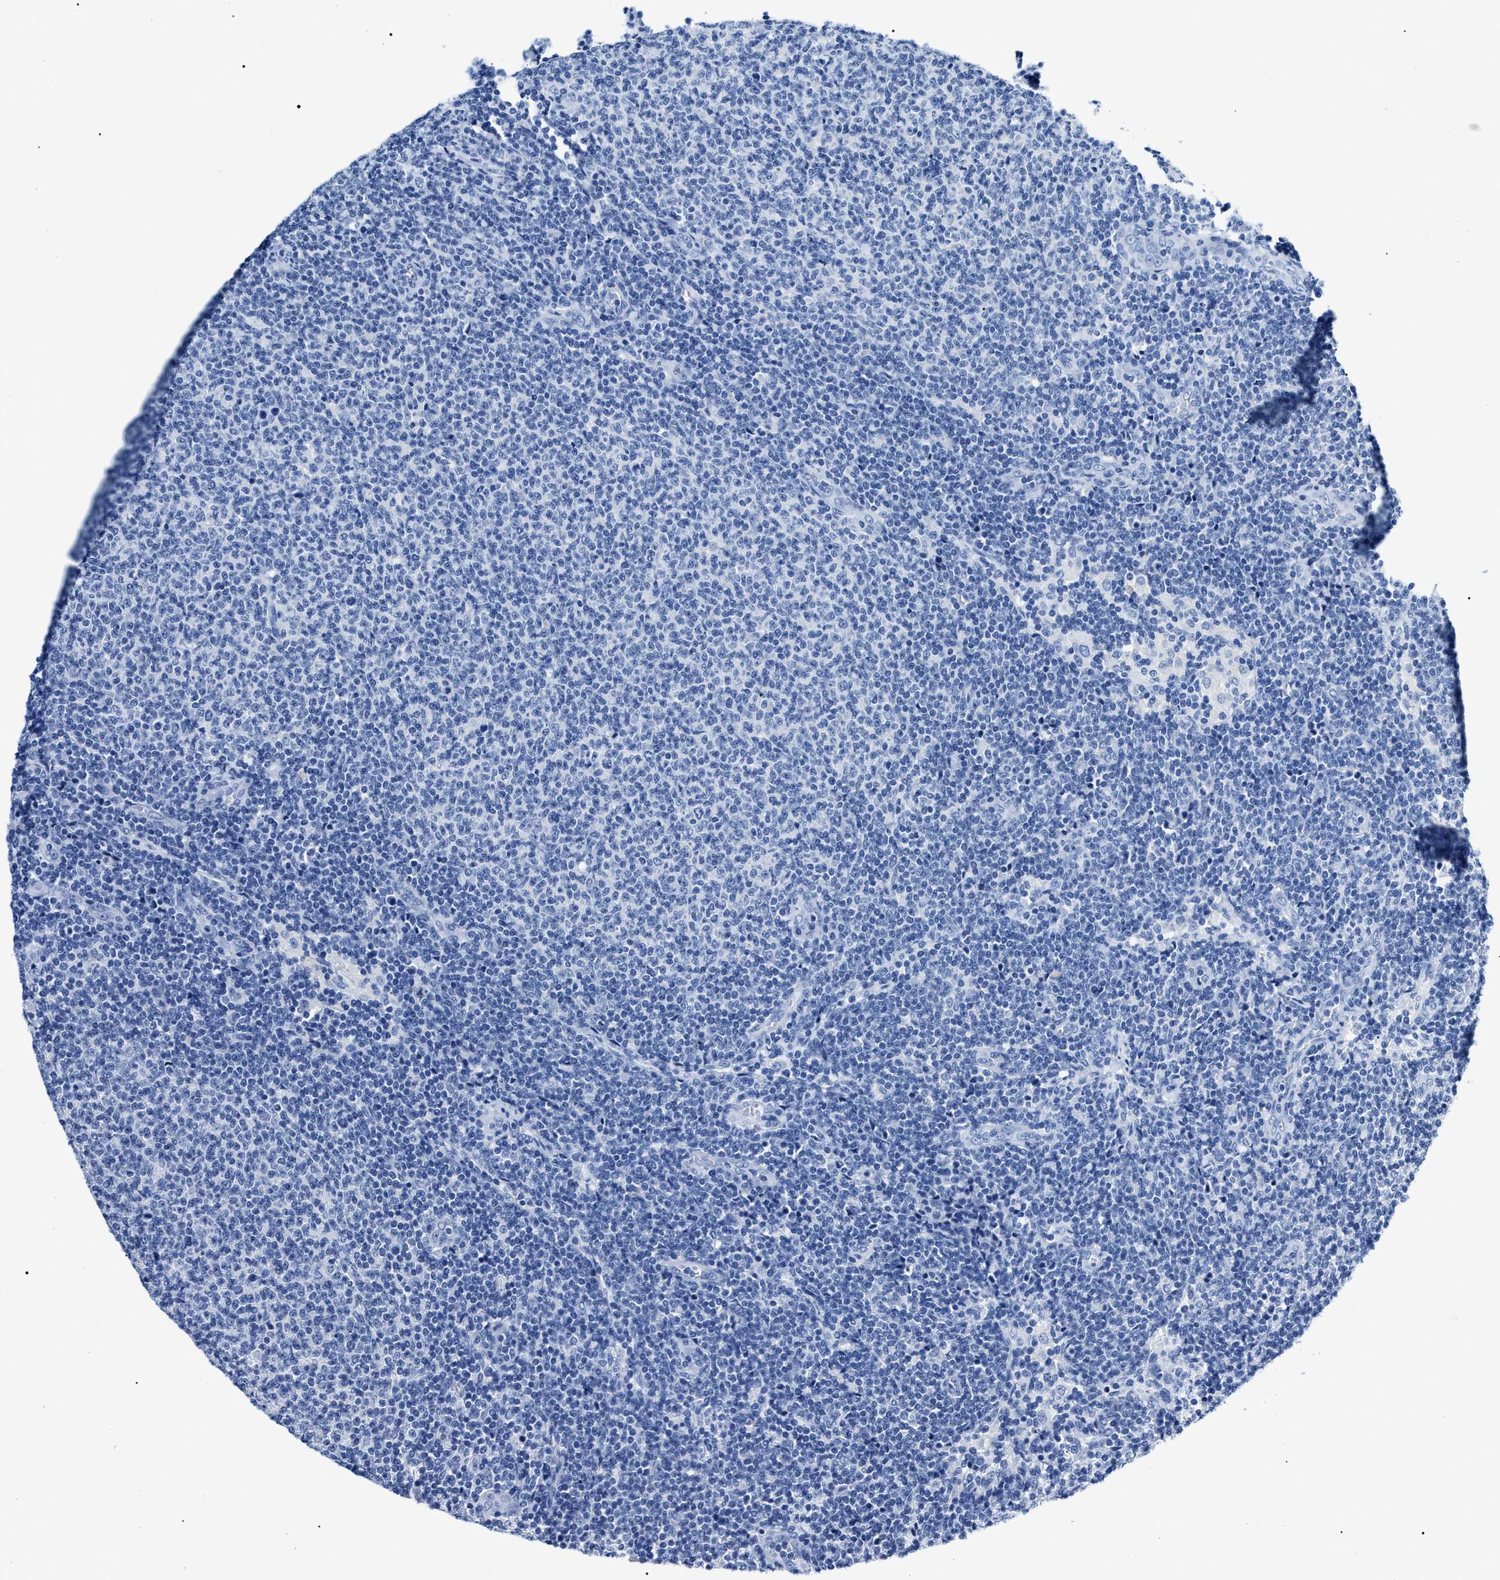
{"staining": {"intensity": "negative", "quantity": "none", "location": "none"}, "tissue": "lymphoma", "cell_type": "Tumor cells", "image_type": "cancer", "snomed": [{"axis": "morphology", "description": "Malignant lymphoma, non-Hodgkin's type, Low grade"}, {"axis": "topography", "description": "Lymph node"}], "caption": "An immunohistochemistry (IHC) micrograph of lymphoma is shown. There is no staining in tumor cells of lymphoma.", "gene": "LRRC8E", "patient": {"sex": "male", "age": 66}}